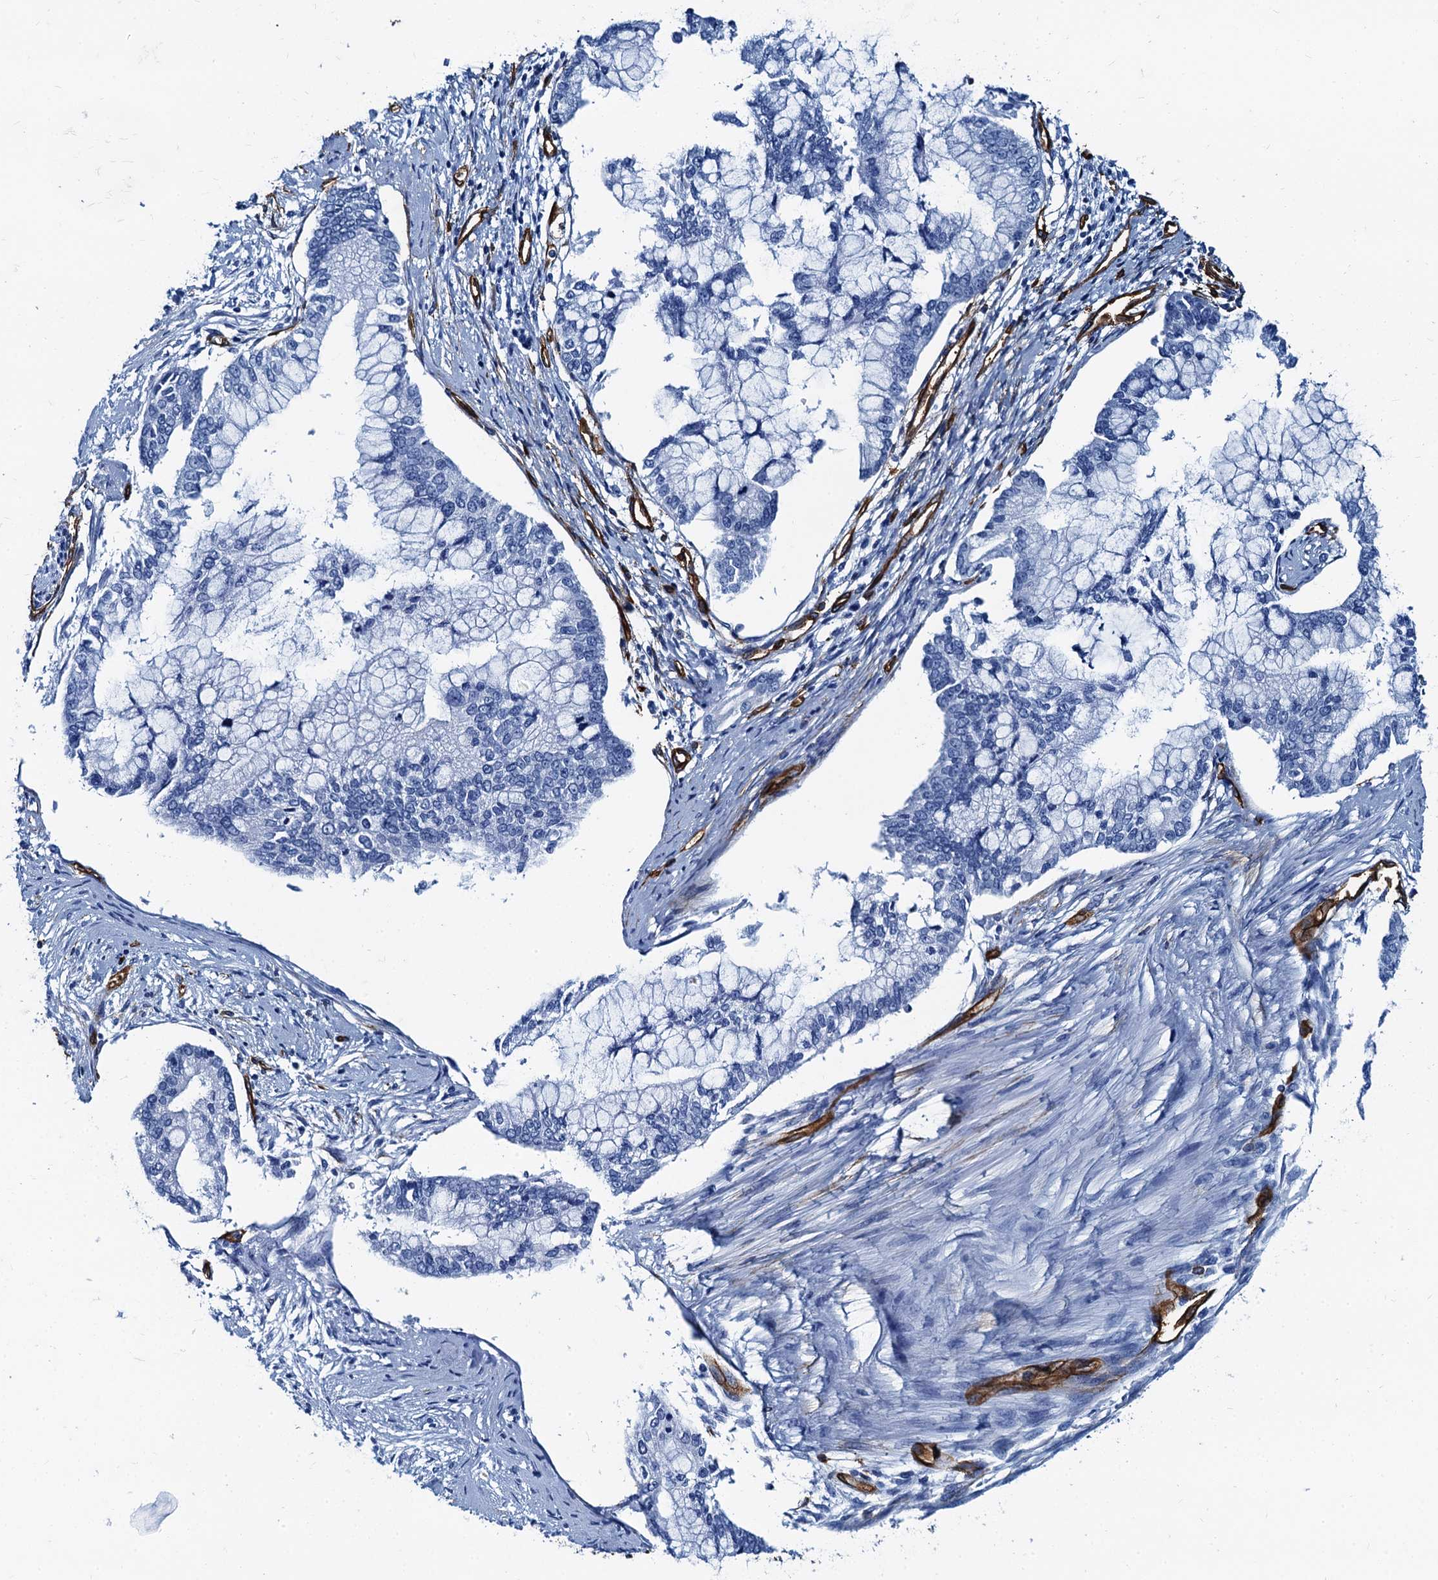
{"staining": {"intensity": "negative", "quantity": "none", "location": "none"}, "tissue": "pancreatic cancer", "cell_type": "Tumor cells", "image_type": "cancer", "snomed": [{"axis": "morphology", "description": "Adenocarcinoma, NOS"}, {"axis": "topography", "description": "Pancreas"}], "caption": "IHC histopathology image of neoplastic tissue: pancreatic cancer (adenocarcinoma) stained with DAB displays no significant protein positivity in tumor cells.", "gene": "CAVIN2", "patient": {"sex": "male", "age": 58}}